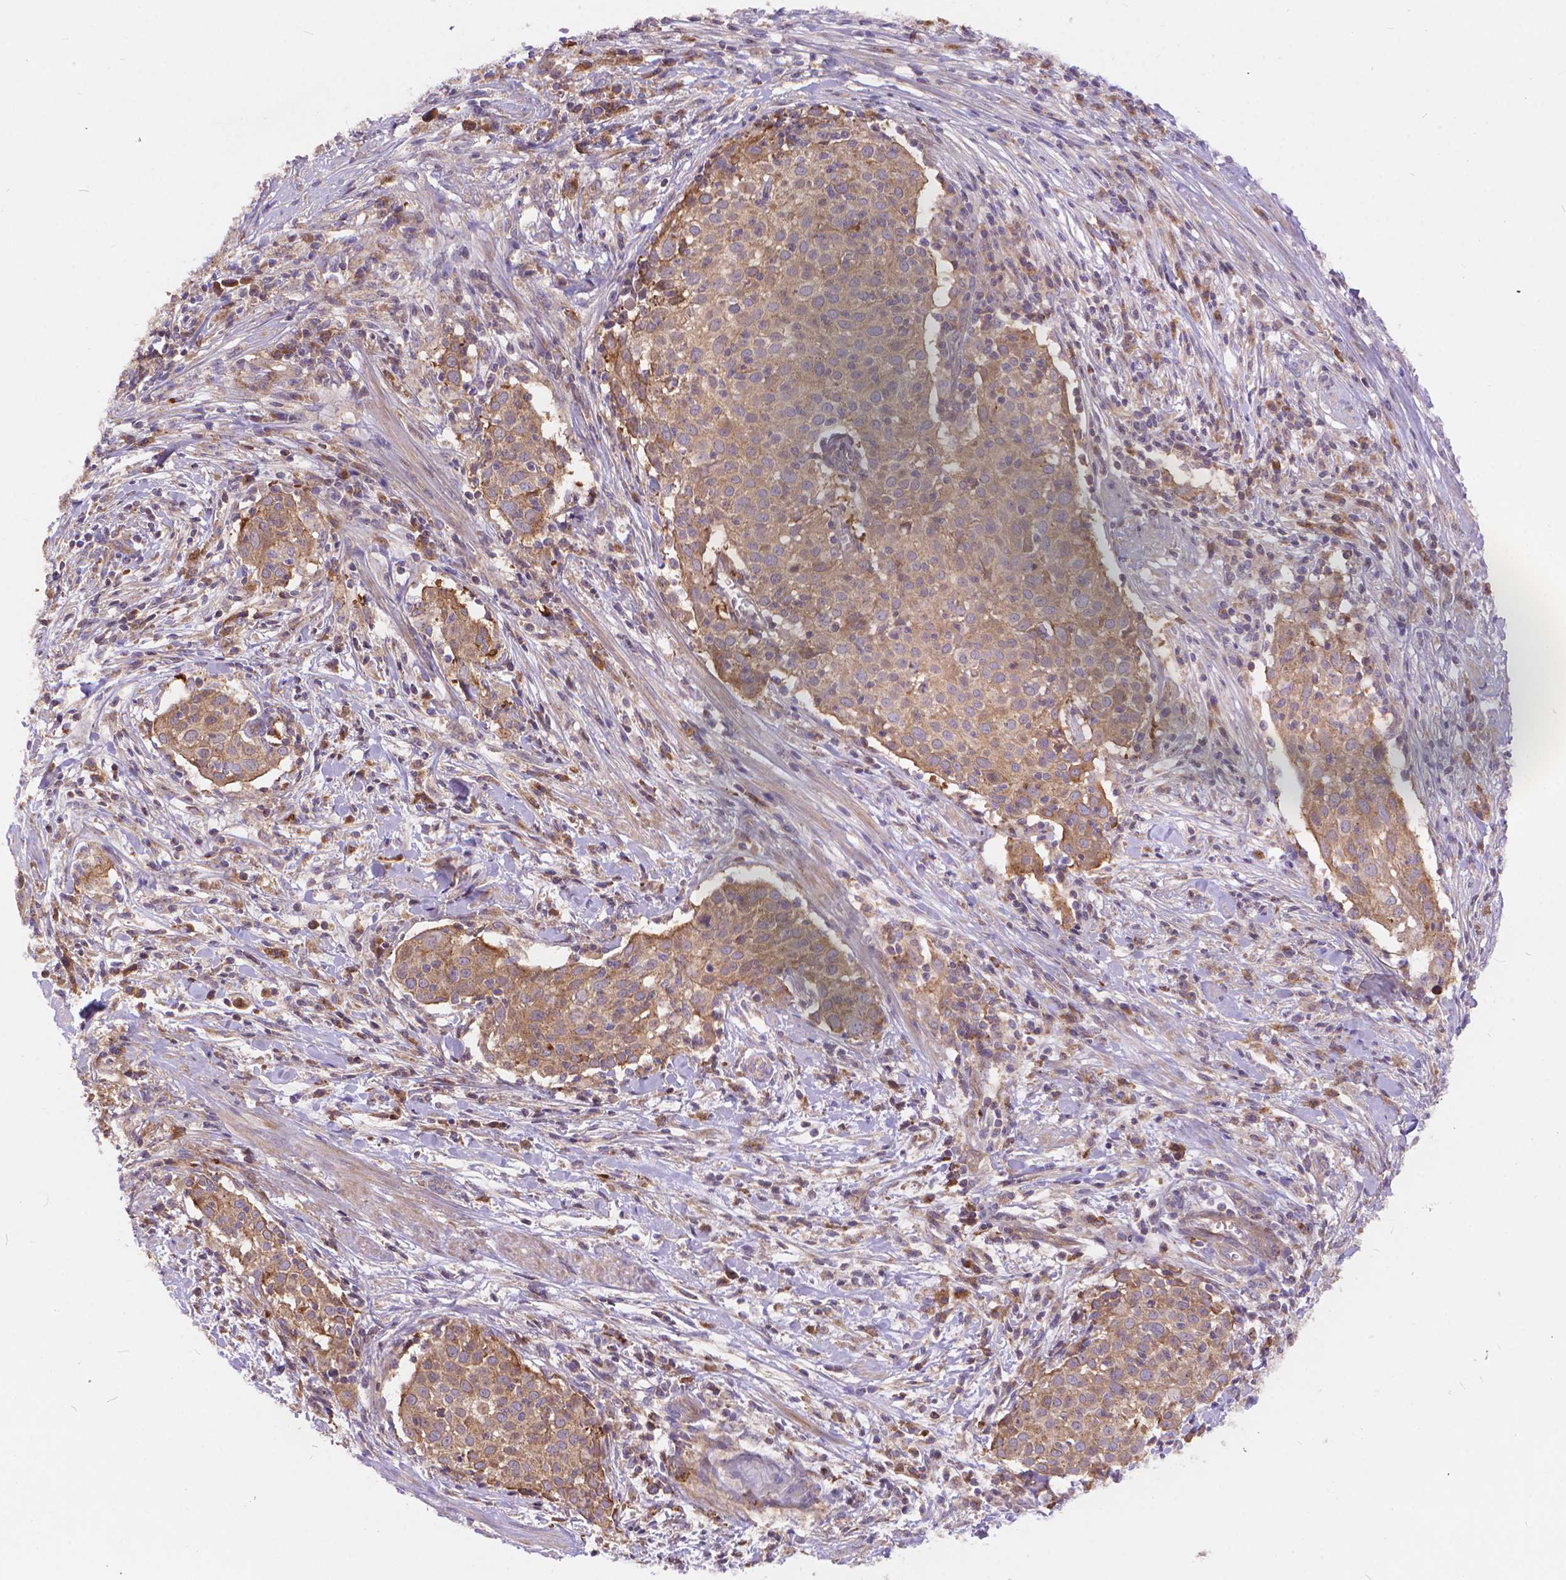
{"staining": {"intensity": "weak", "quantity": ">75%", "location": "cytoplasmic/membranous"}, "tissue": "cervical cancer", "cell_type": "Tumor cells", "image_type": "cancer", "snomed": [{"axis": "morphology", "description": "Squamous cell carcinoma, NOS"}, {"axis": "topography", "description": "Cervix"}], "caption": "Weak cytoplasmic/membranous staining is identified in approximately >75% of tumor cells in cervical cancer.", "gene": "ARAP1", "patient": {"sex": "female", "age": 39}}